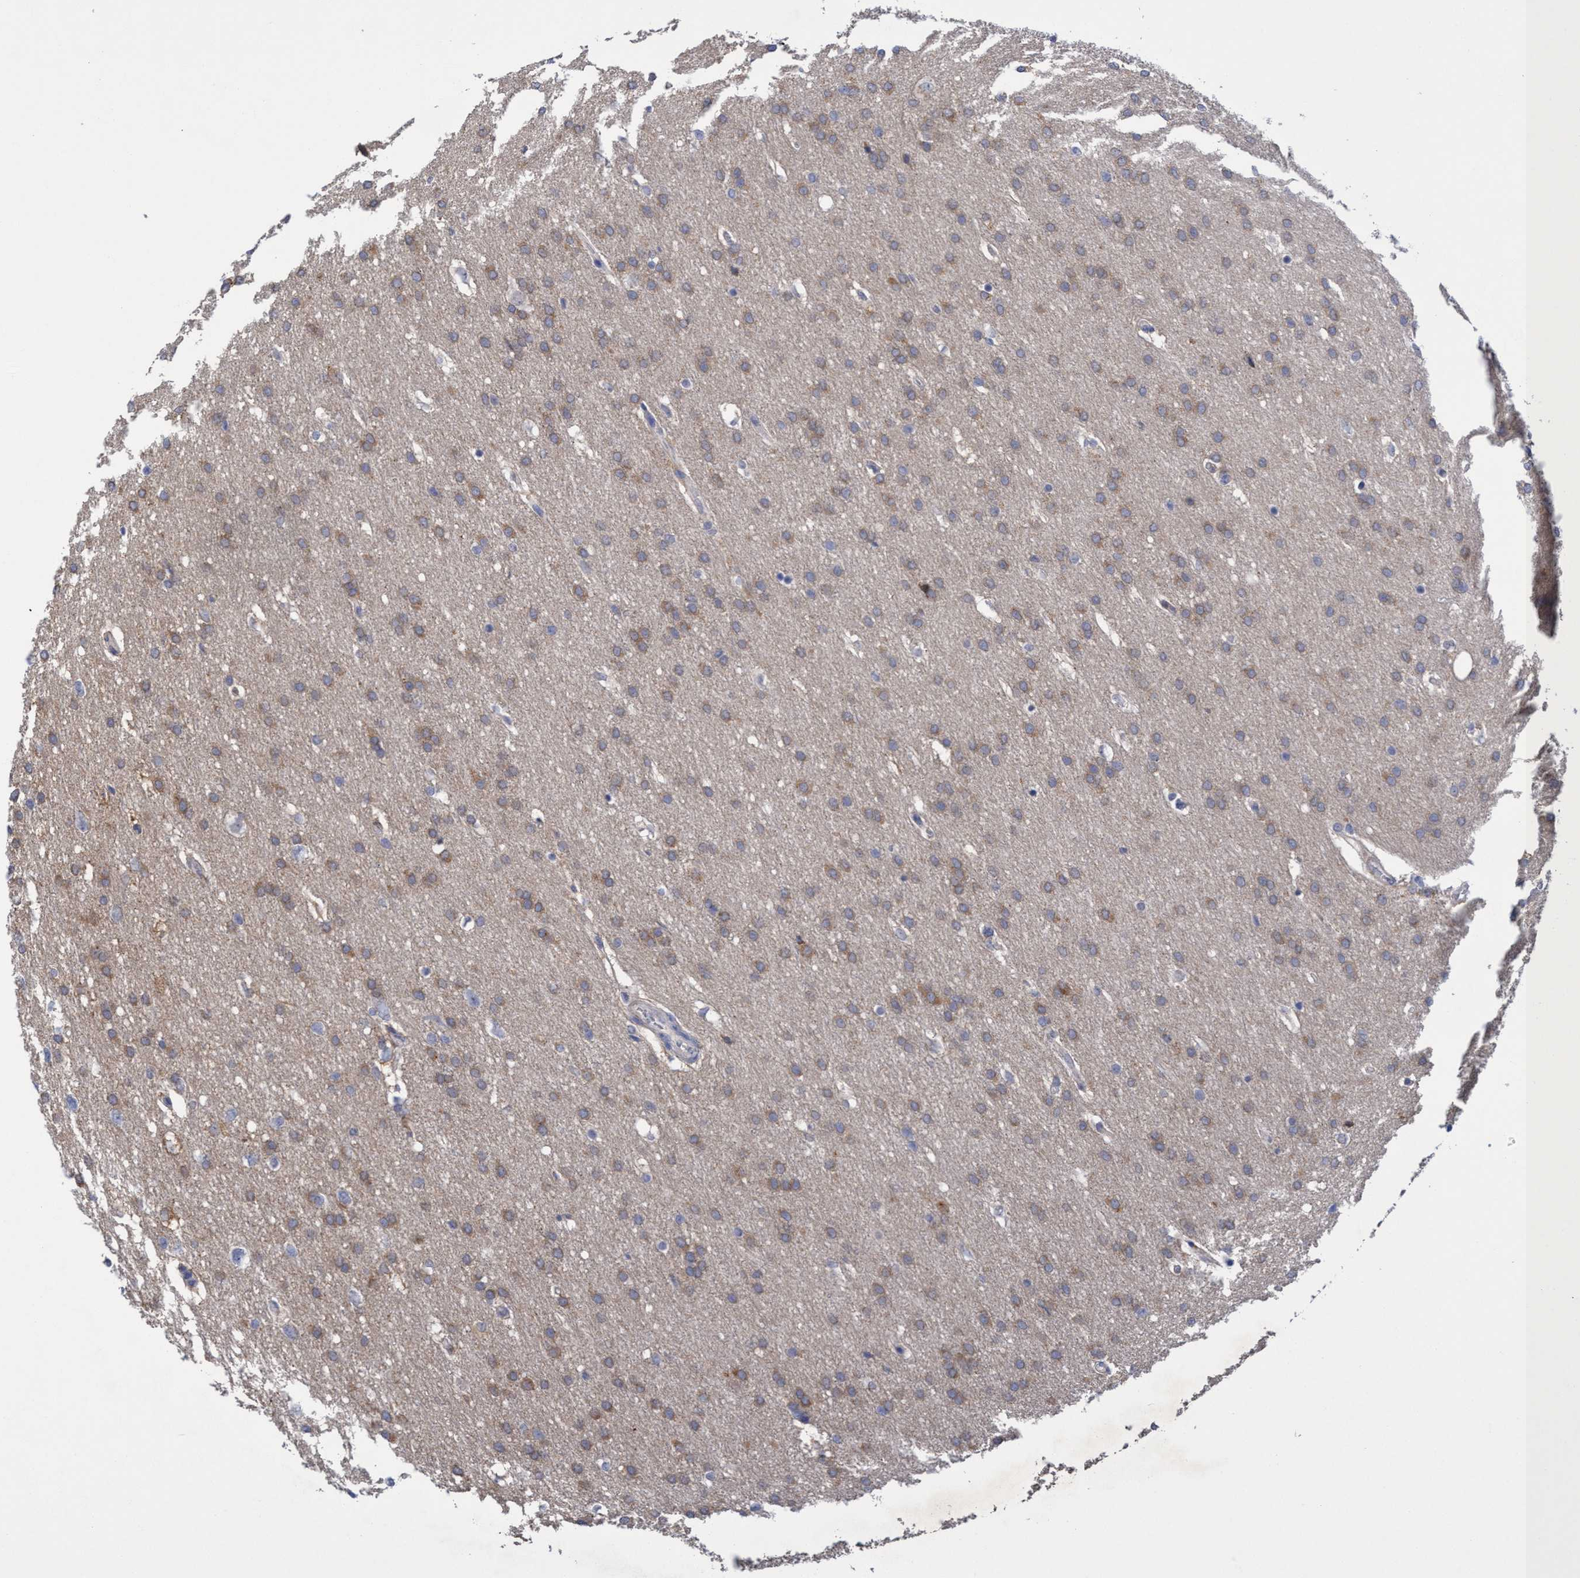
{"staining": {"intensity": "weak", "quantity": ">75%", "location": "cytoplasmic/membranous"}, "tissue": "glioma", "cell_type": "Tumor cells", "image_type": "cancer", "snomed": [{"axis": "morphology", "description": "Glioma, malignant, Low grade"}, {"axis": "topography", "description": "Brain"}], "caption": "There is low levels of weak cytoplasmic/membranous positivity in tumor cells of glioma, as demonstrated by immunohistochemical staining (brown color).", "gene": "SEMA4D", "patient": {"sex": "female", "age": 37}}